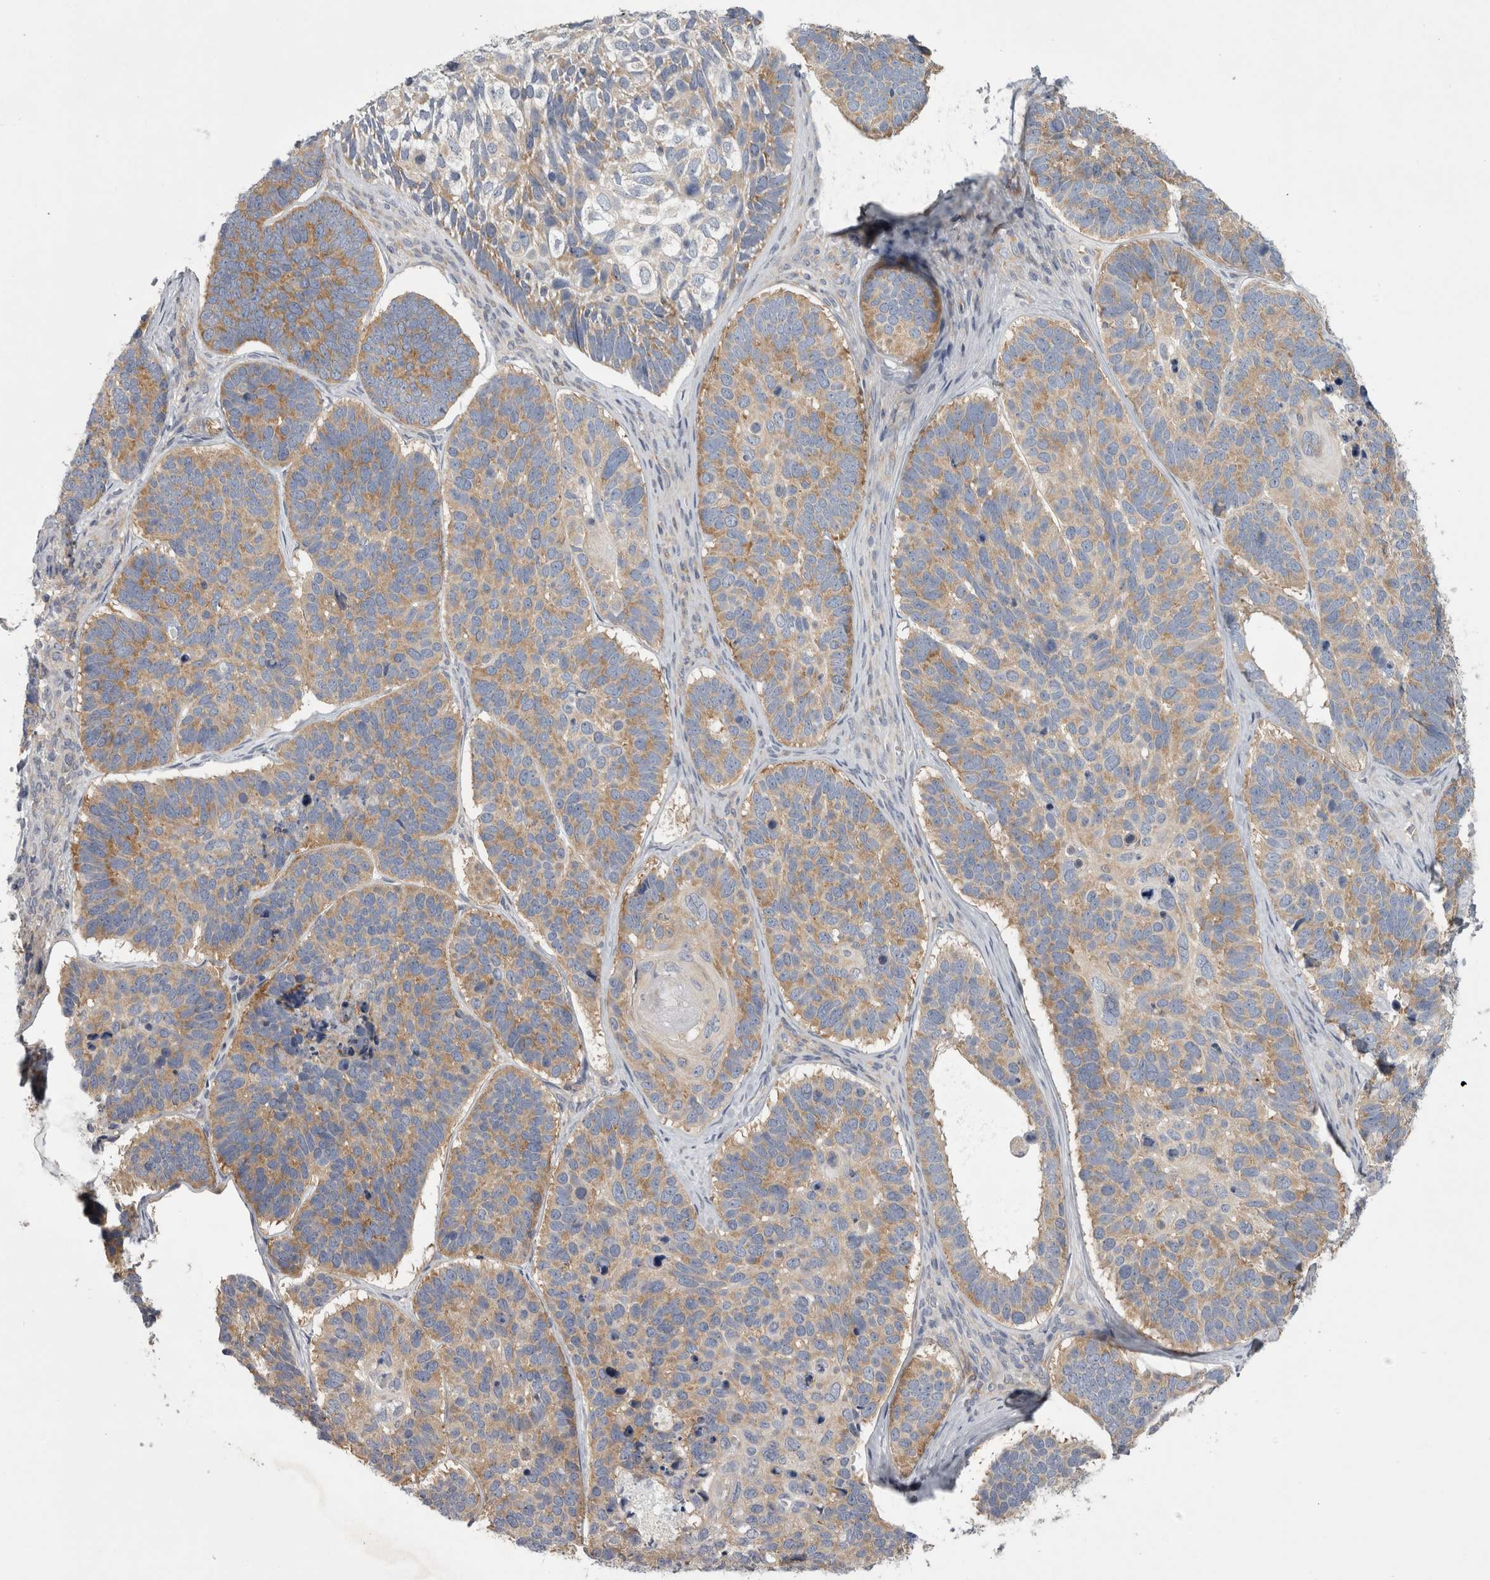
{"staining": {"intensity": "moderate", "quantity": ">75%", "location": "cytoplasmic/membranous"}, "tissue": "skin cancer", "cell_type": "Tumor cells", "image_type": "cancer", "snomed": [{"axis": "morphology", "description": "Basal cell carcinoma"}, {"axis": "topography", "description": "Skin"}], "caption": "DAB immunohistochemical staining of human skin cancer displays moderate cytoplasmic/membranous protein expression in approximately >75% of tumor cells.", "gene": "PRRC2C", "patient": {"sex": "male", "age": 62}}